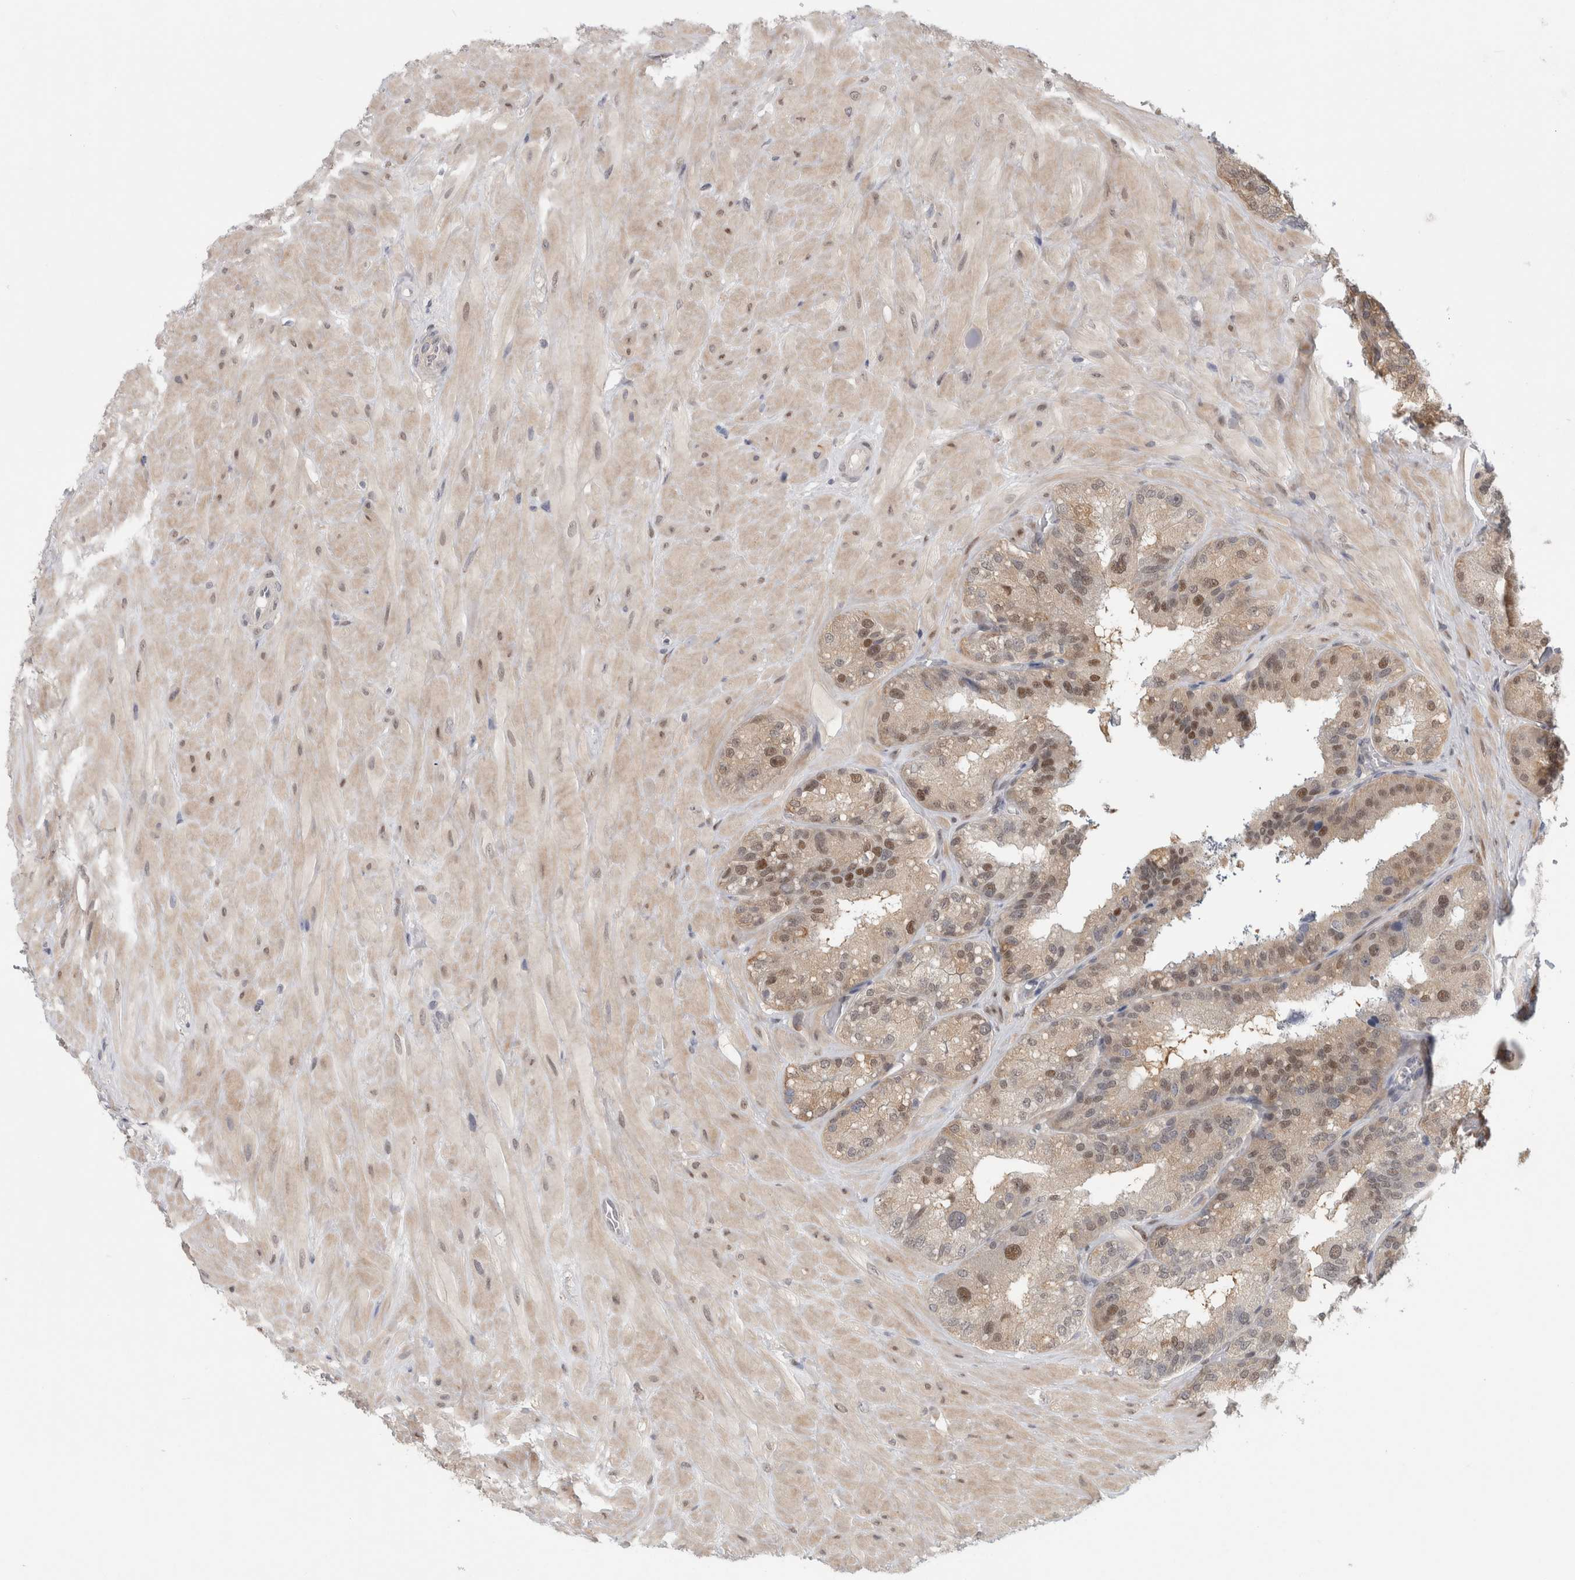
{"staining": {"intensity": "moderate", "quantity": "<25%", "location": "cytoplasmic/membranous,nuclear"}, "tissue": "seminal vesicle", "cell_type": "Glandular cells", "image_type": "normal", "snomed": [{"axis": "morphology", "description": "Normal tissue, NOS"}, {"axis": "topography", "description": "Prostate"}, {"axis": "topography", "description": "Seminal veicle"}], "caption": "Protein expression analysis of benign human seminal vesicle reveals moderate cytoplasmic/membranous,nuclear expression in about <25% of glandular cells. The protein is shown in brown color, while the nuclei are stained blue.", "gene": "PIGP", "patient": {"sex": "male", "age": 51}}